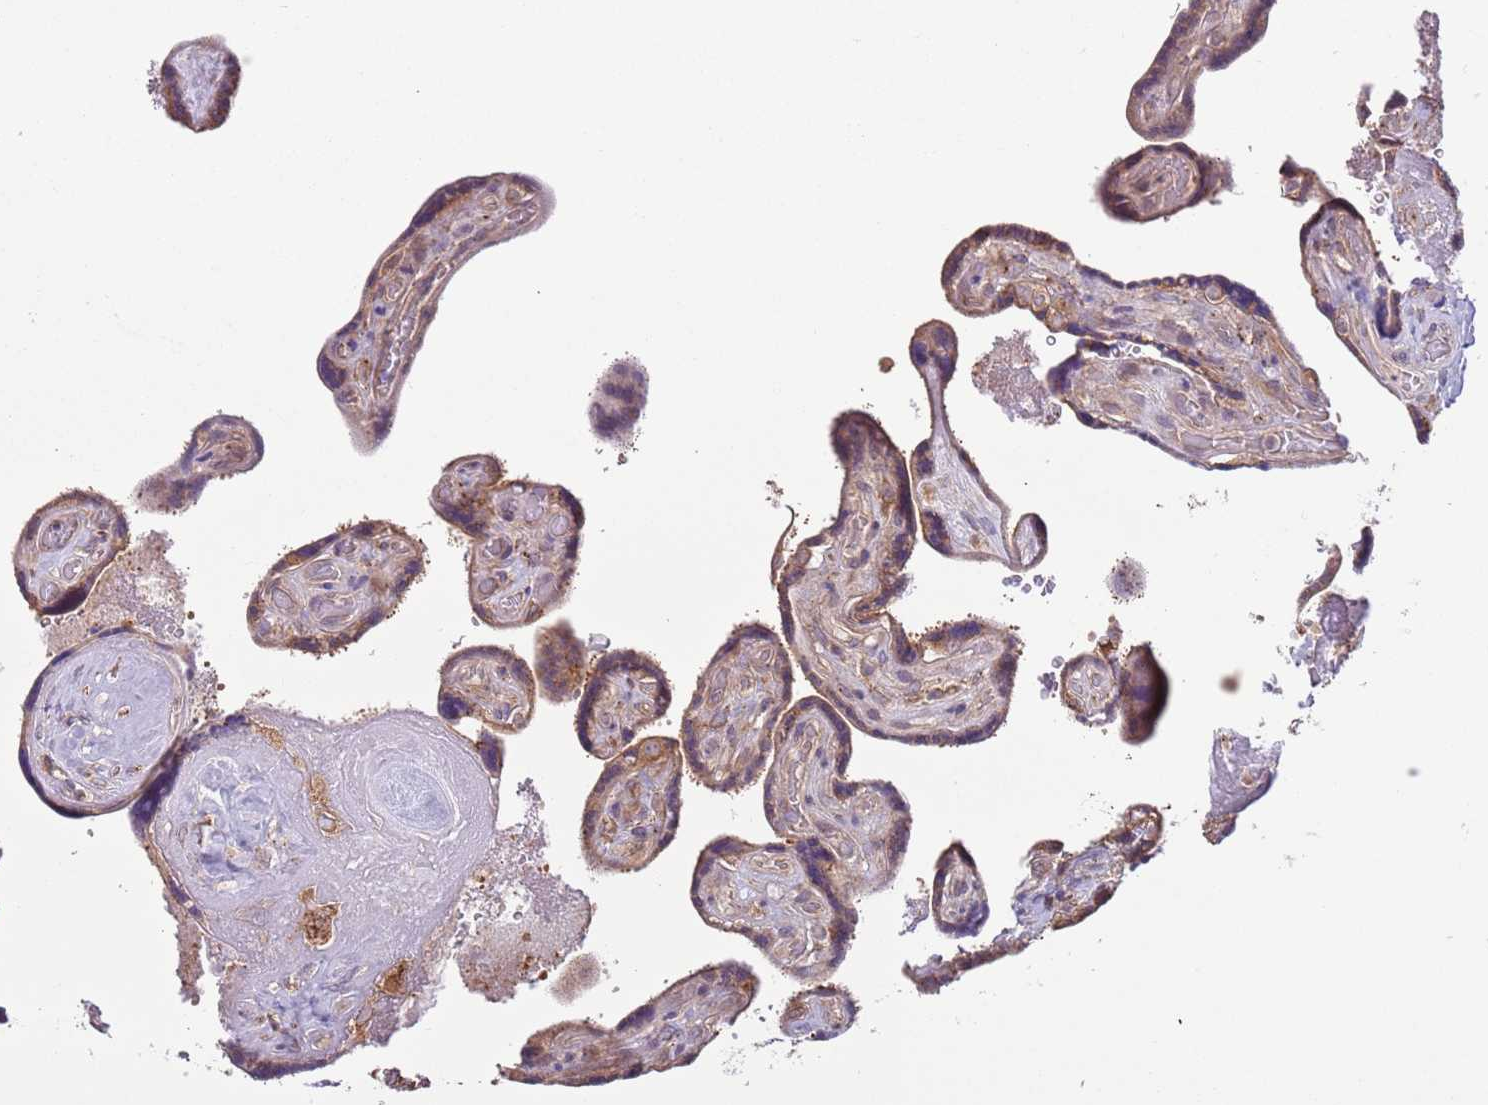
{"staining": {"intensity": "moderate", "quantity": ">75%", "location": "cytoplasmic/membranous"}, "tissue": "placenta", "cell_type": "Trophoblastic cells", "image_type": "normal", "snomed": [{"axis": "morphology", "description": "Normal tissue, NOS"}, {"axis": "topography", "description": "Placenta"}], "caption": "Protein positivity by immunohistochemistry demonstrates moderate cytoplasmic/membranous expression in approximately >75% of trophoblastic cells in unremarkable placenta.", "gene": "COPE", "patient": {"sex": "female", "age": 32}}